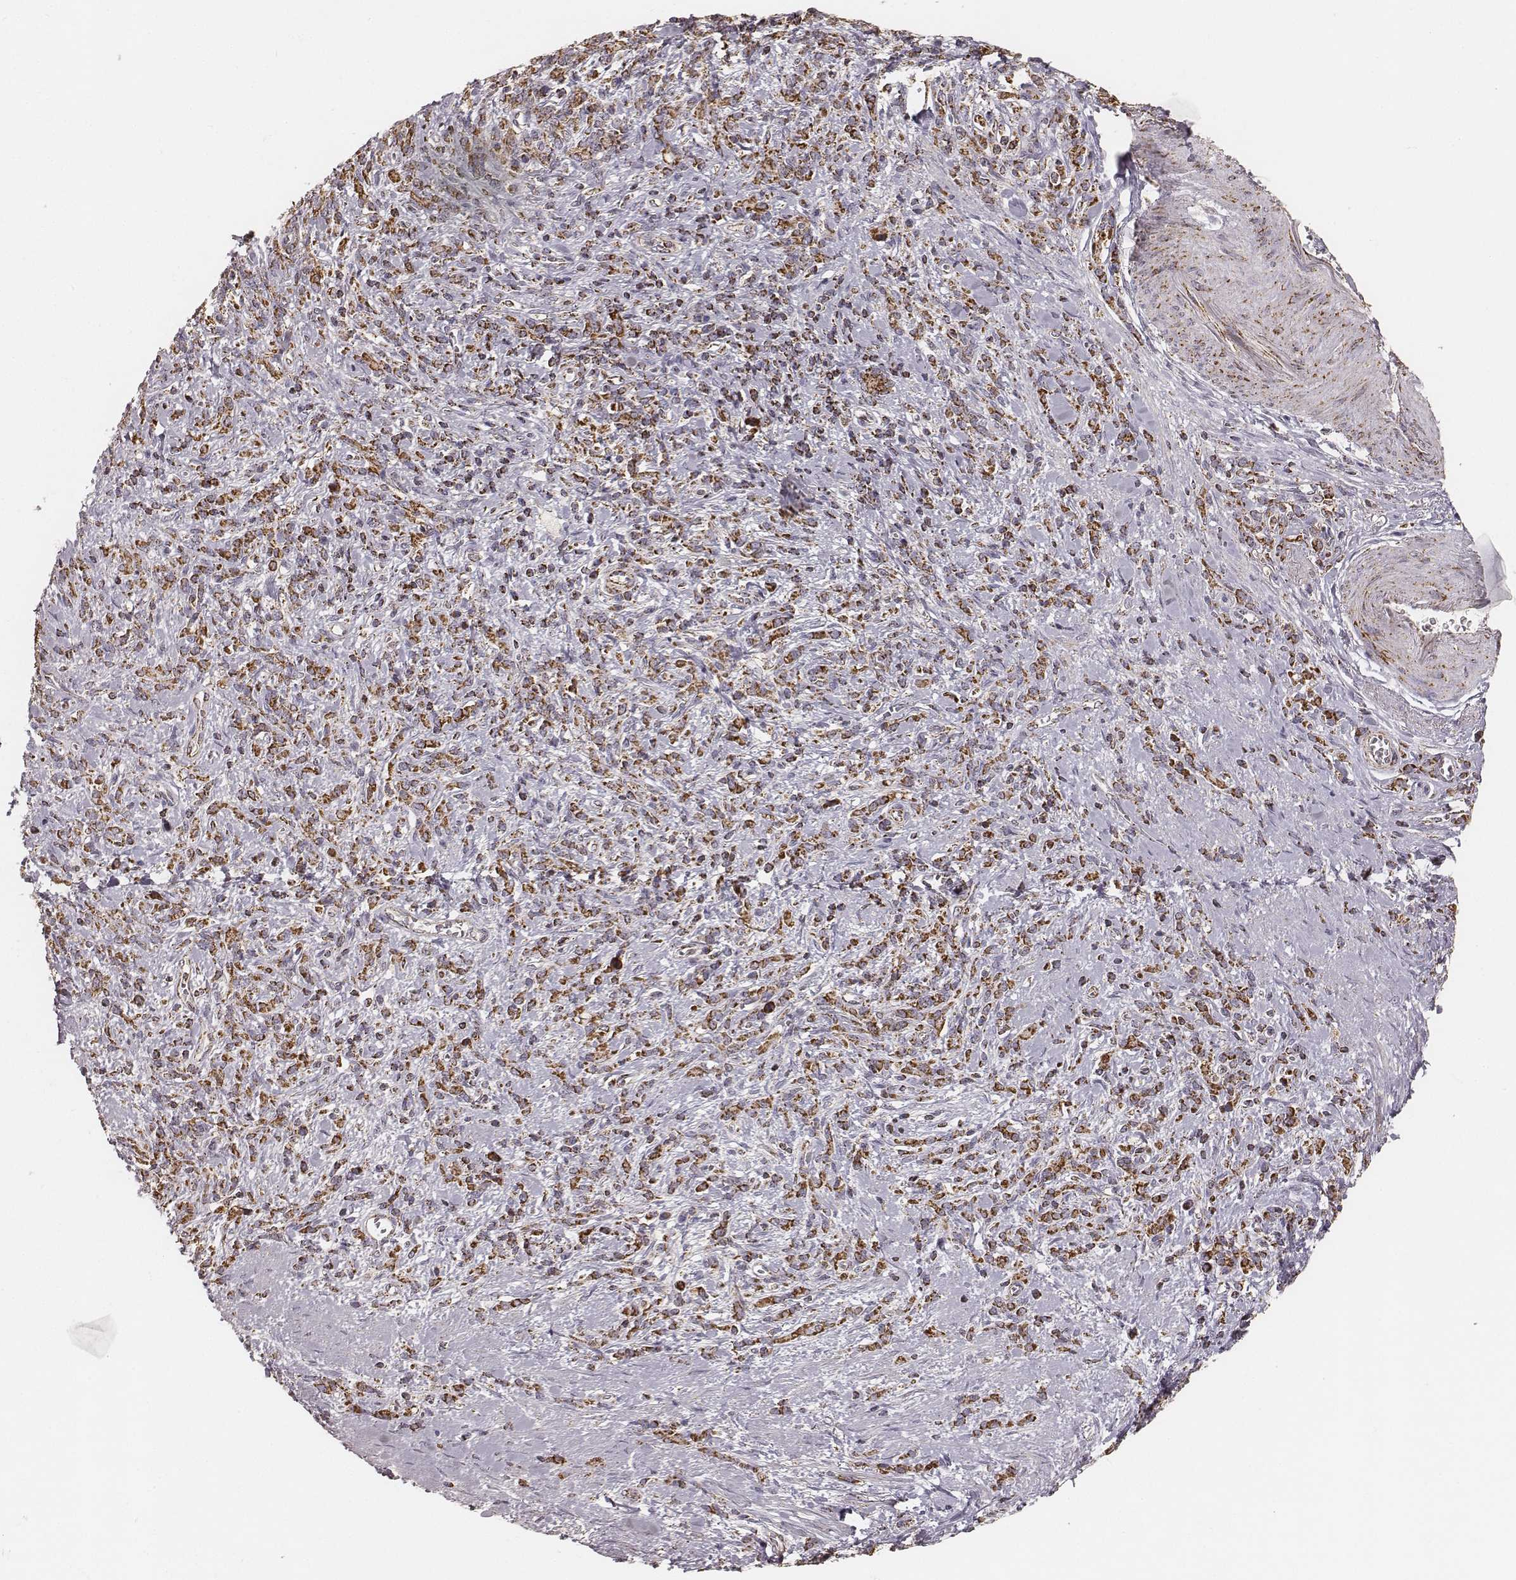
{"staining": {"intensity": "strong", "quantity": ">75%", "location": "cytoplasmic/membranous"}, "tissue": "stomach cancer", "cell_type": "Tumor cells", "image_type": "cancer", "snomed": [{"axis": "morphology", "description": "Adenocarcinoma, NOS"}, {"axis": "topography", "description": "Stomach"}], "caption": "Tumor cells show high levels of strong cytoplasmic/membranous positivity in approximately >75% of cells in human stomach cancer (adenocarcinoma).", "gene": "CS", "patient": {"sex": "female", "age": 57}}